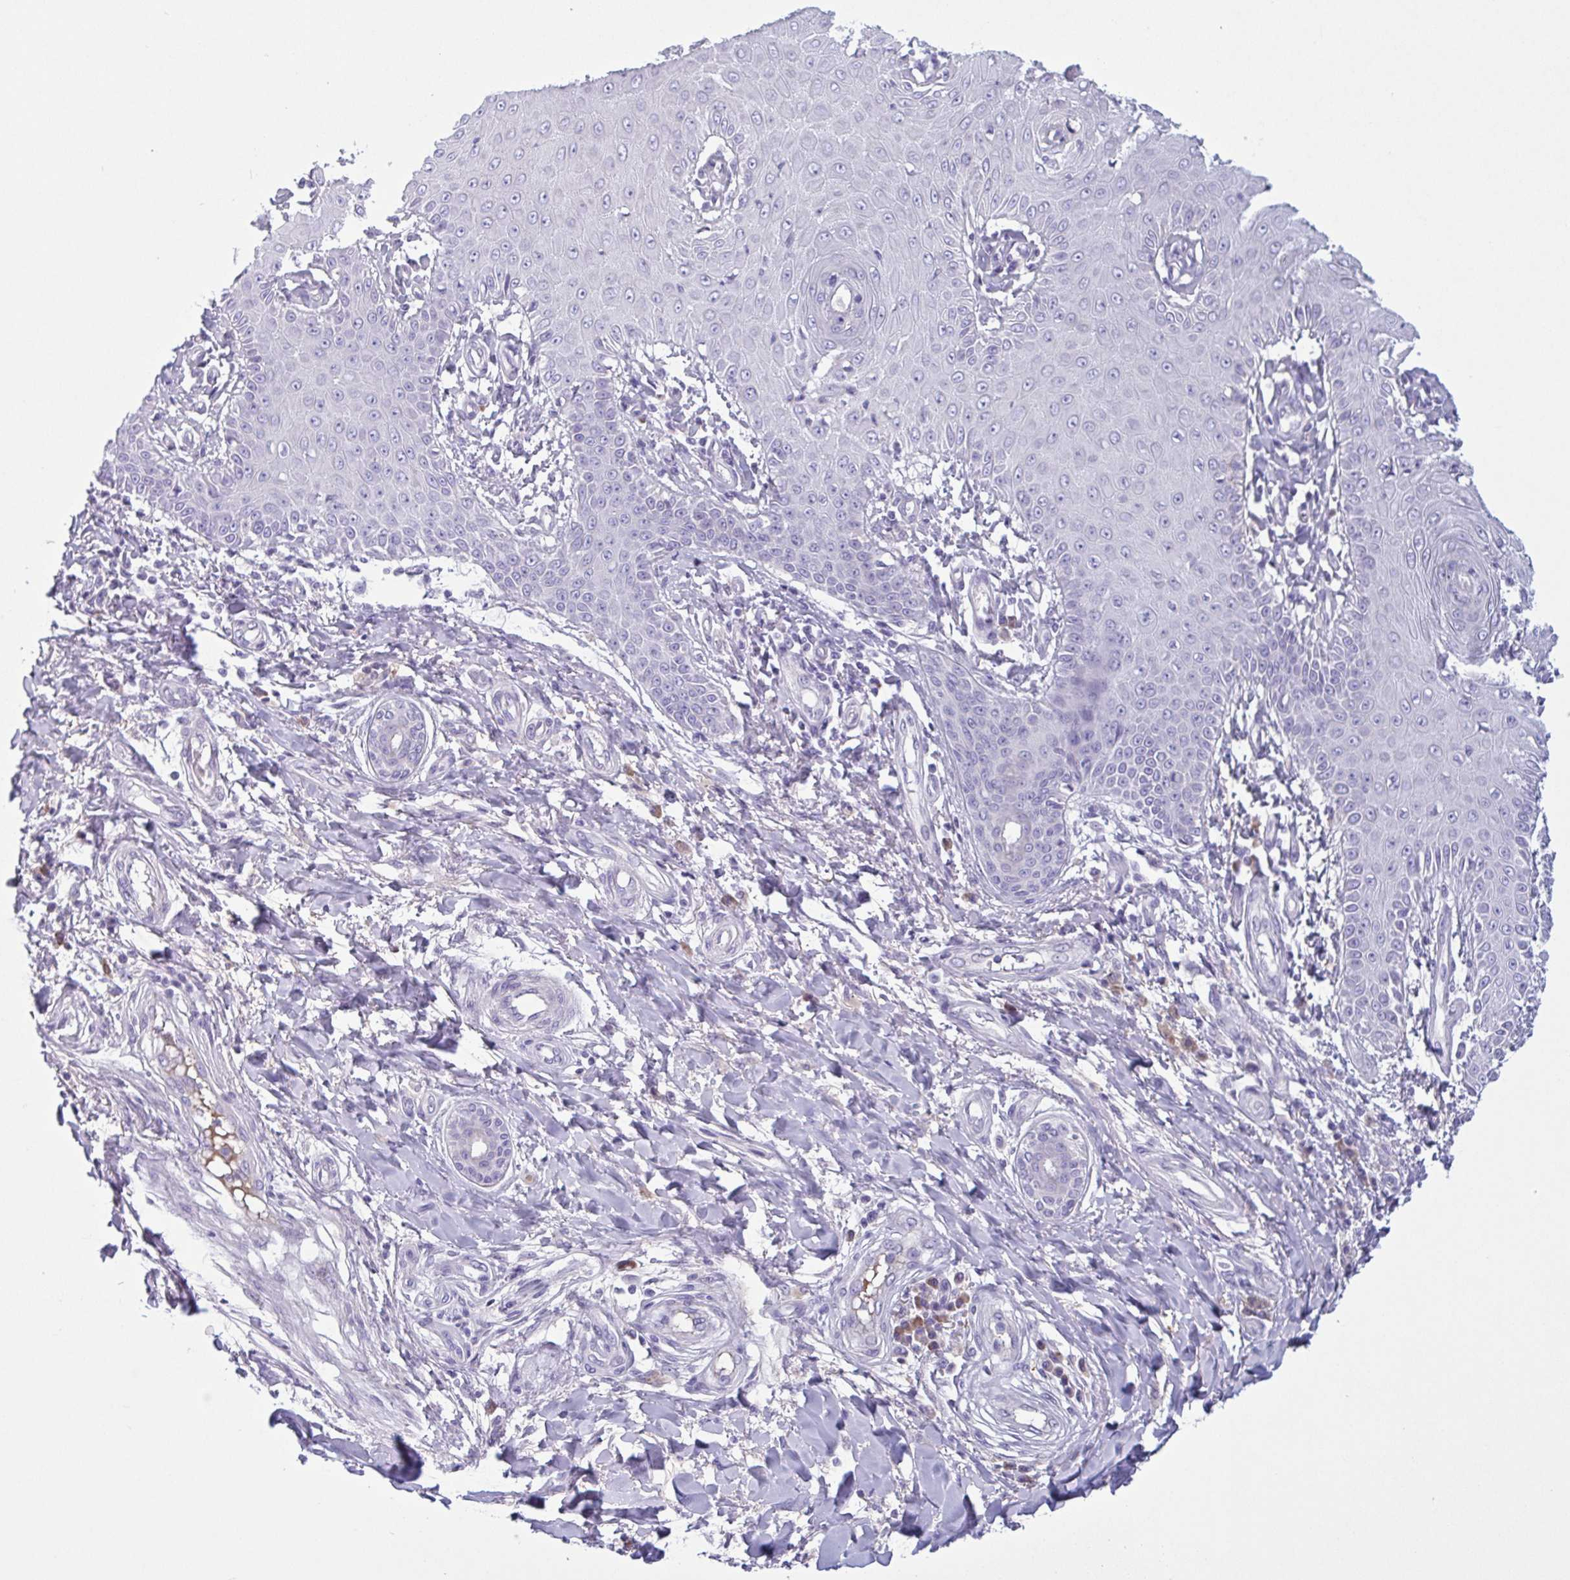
{"staining": {"intensity": "negative", "quantity": "none", "location": "none"}, "tissue": "skin cancer", "cell_type": "Tumor cells", "image_type": "cancer", "snomed": [{"axis": "morphology", "description": "Squamous cell carcinoma, NOS"}, {"axis": "topography", "description": "Skin"}], "caption": "An immunohistochemistry photomicrograph of skin squamous cell carcinoma is shown. There is no staining in tumor cells of skin squamous cell carcinoma.", "gene": "F13B", "patient": {"sex": "male", "age": 70}}